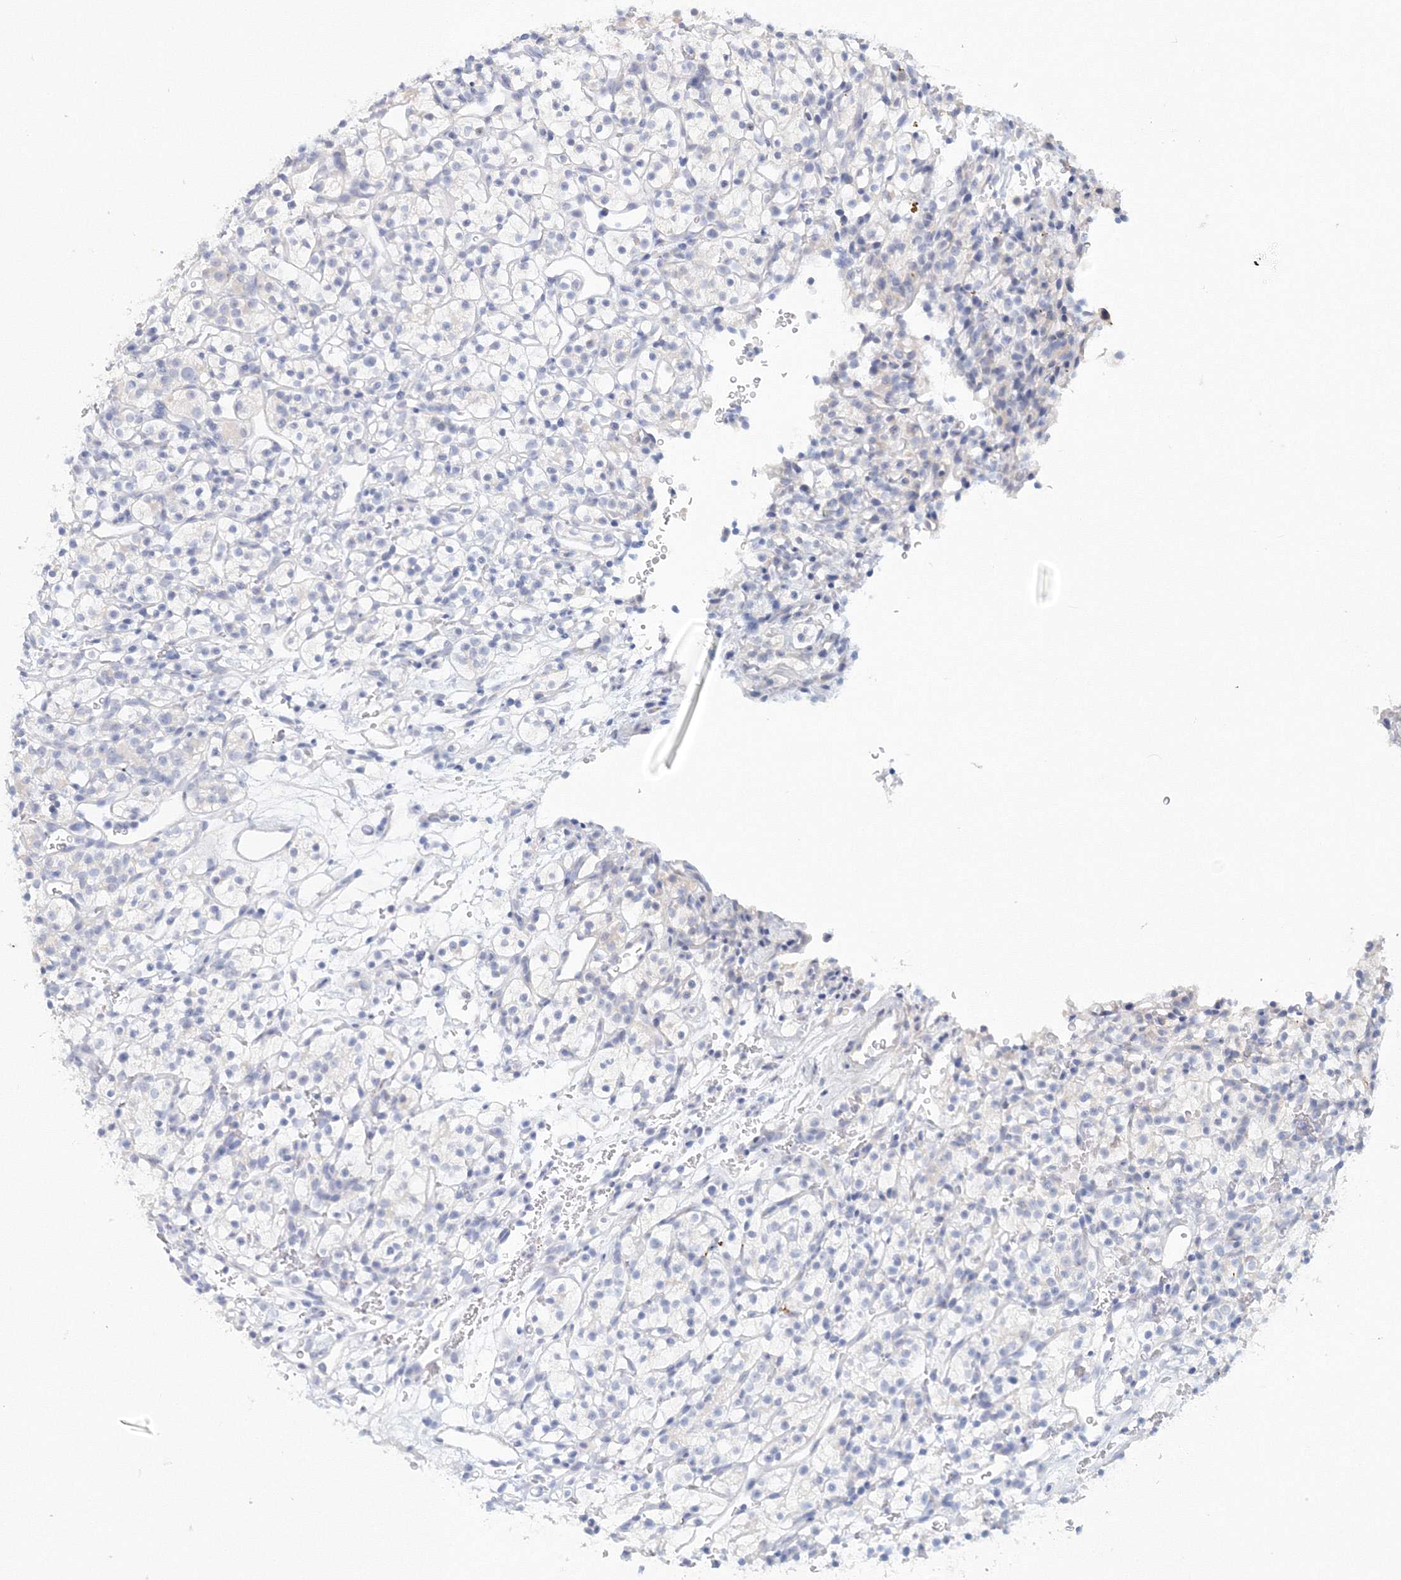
{"staining": {"intensity": "negative", "quantity": "none", "location": "none"}, "tissue": "renal cancer", "cell_type": "Tumor cells", "image_type": "cancer", "snomed": [{"axis": "morphology", "description": "Adenocarcinoma, NOS"}, {"axis": "topography", "description": "Kidney"}], "caption": "Histopathology image shows no significant protein positivity in tumor cells of renal adenocarcinoma.", "gene": "VSIG1", "patient": {"sex": "female", "age": 57}}